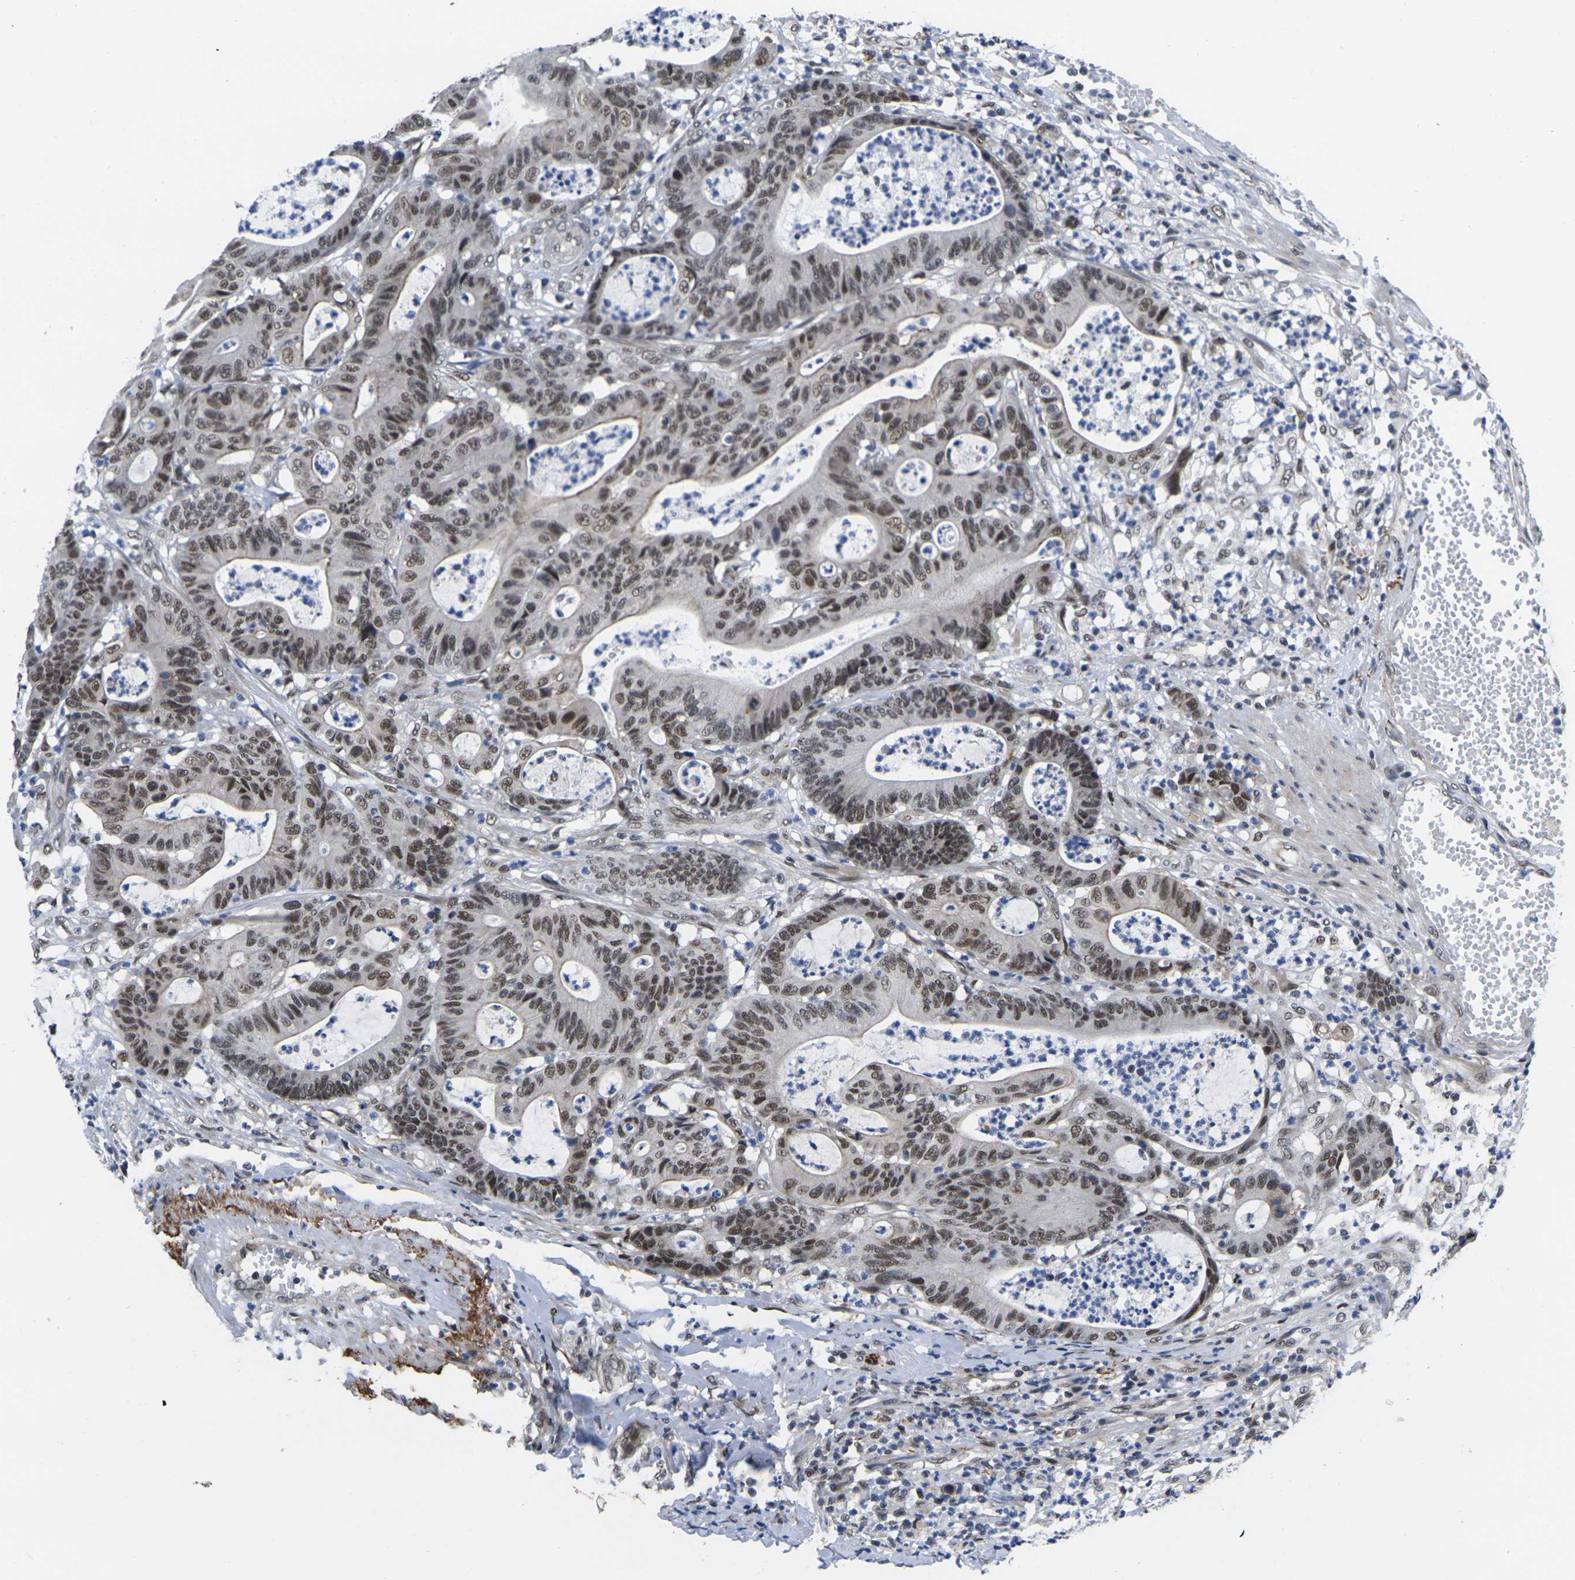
{"staining": {"intensity": "moderate", "quantity": ">75%", "location": "cytoplasmic/membranous"}, "tissue": "colorectal cancer", "cell_type": "Tumor cells", "image_type": "cancer", "snomed": [{"axis": "morphology", "description": "Adenocarcinoma, NOS"}, {"axis": "topography", "description": "Colon"}], "caption": "Moderate cytoplasmic/membranous staining for a protein is present in about >75% of tumor cells of colorectal cancer (adenocarcinoma) using IHC.", "gene": "RBM7", "patient": {"sex": "female", "age": 84}}